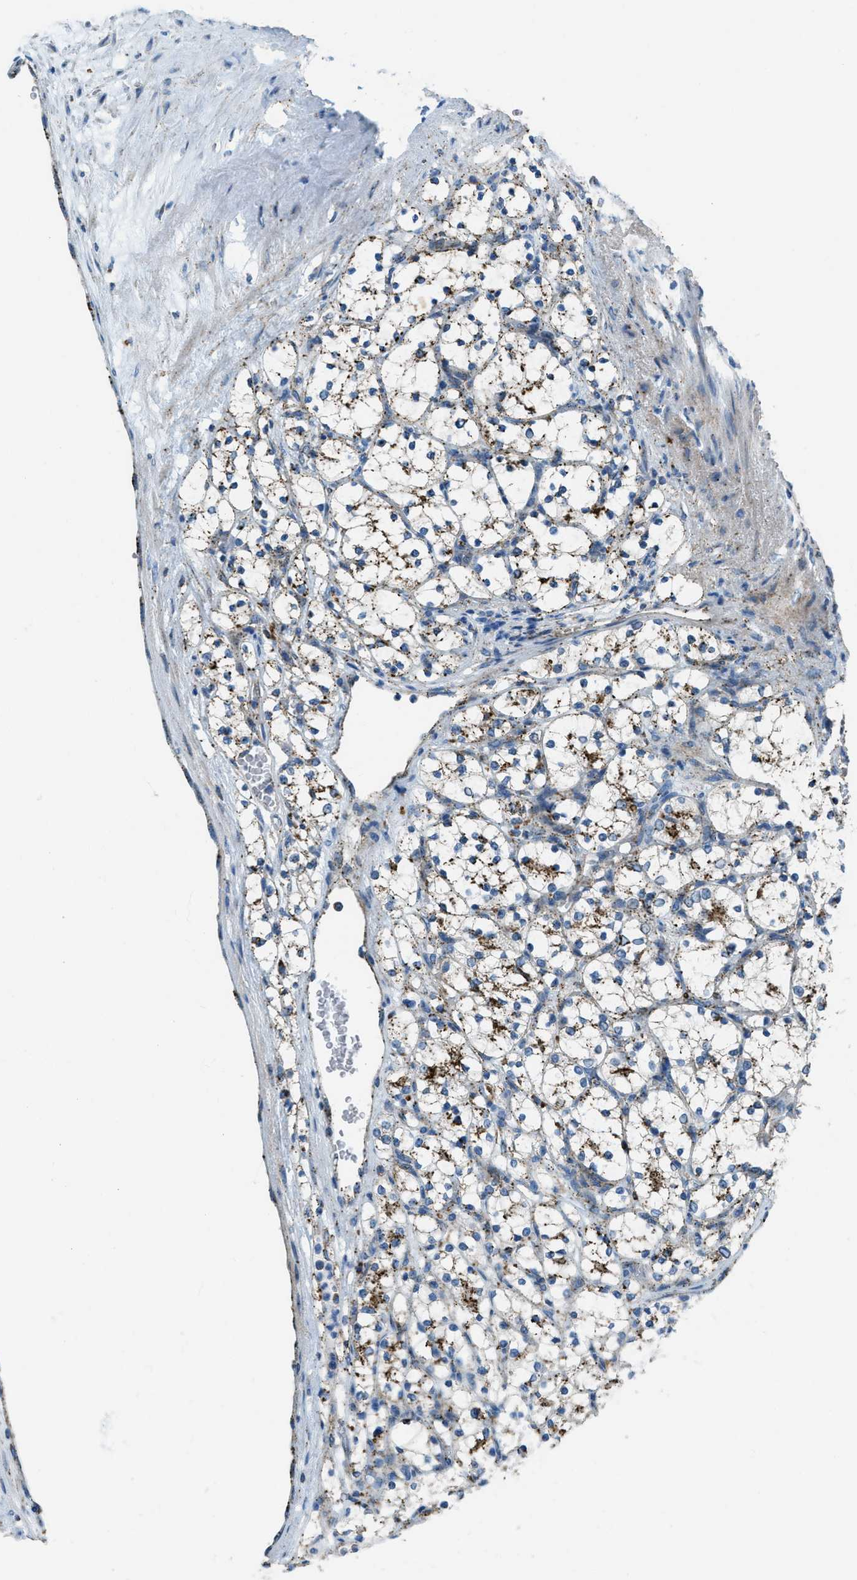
{"staining": {"intensity": "moderate", "quantity": ">75%", "location": "cytoplasmic/membranous"}, "tissue": "renal cancer", "cell_type": "Tumor cells", "image_type": "cancer", "snomed": [{"axis": "morphology", "description": "Adenocarcinoma, NOS"}, {"axis": "topography", "description": "Kidney"}], "caption": "IHC of renal cancer shows medium levels of moderate cytoplasmic/membranous positivity in approximately >75% of tumor cells. (IHC, brightfield microscopy, high magnification).", "gene": "SCARB2", "patient": {"sex": "female", "age": 69}}